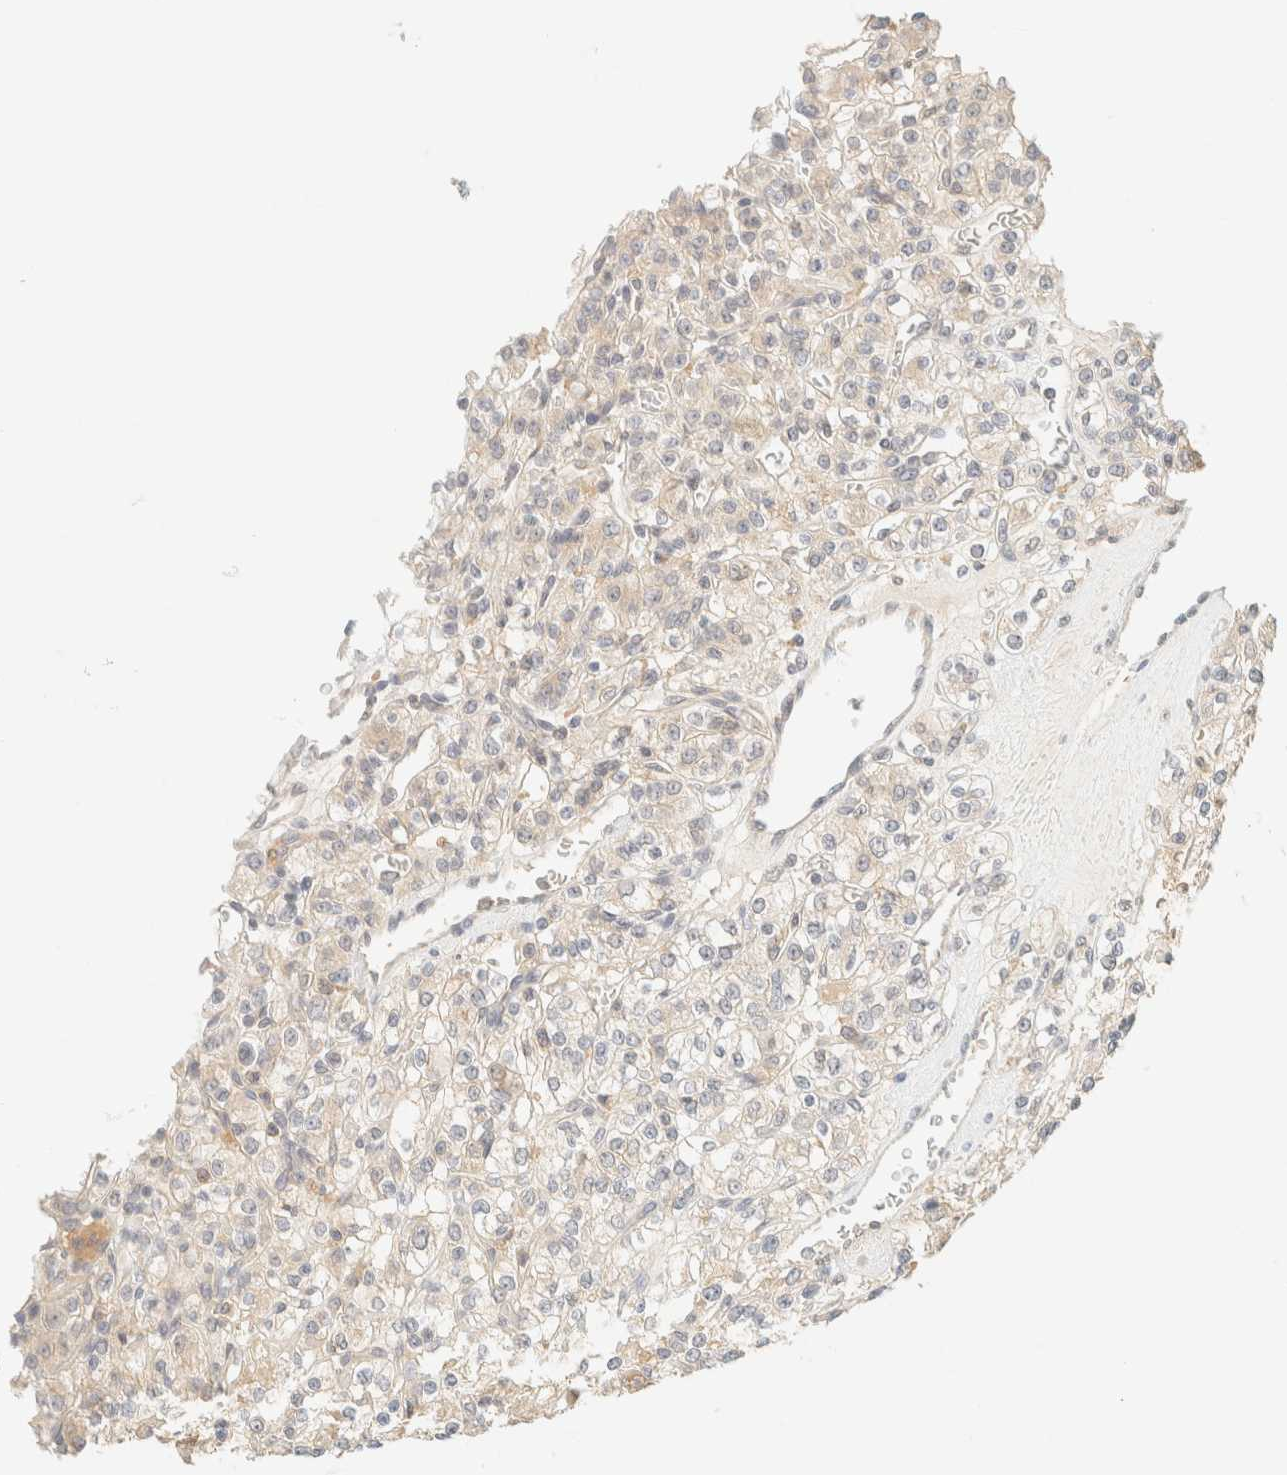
{"staining": {"intensity": "negative", "quantity": "none", "location": "none"}, "tissue": "renal cancer", "cell_type": "Tumor cells", "image_type": "cancer", "snomed": [{"axis": "morphology", "description": "Normal tissue, NOS"}, {"axis": "morphology", "description": "Adenocarcinoma, NOS"}, {"axis": "topography", "description": "Kidney"}], "caption": "Tumor cells are negative for brown protein staining in adenocarcinoma (renal).", "gene": "TIMD4", "patient": {"sex": "female", "age": 72}}